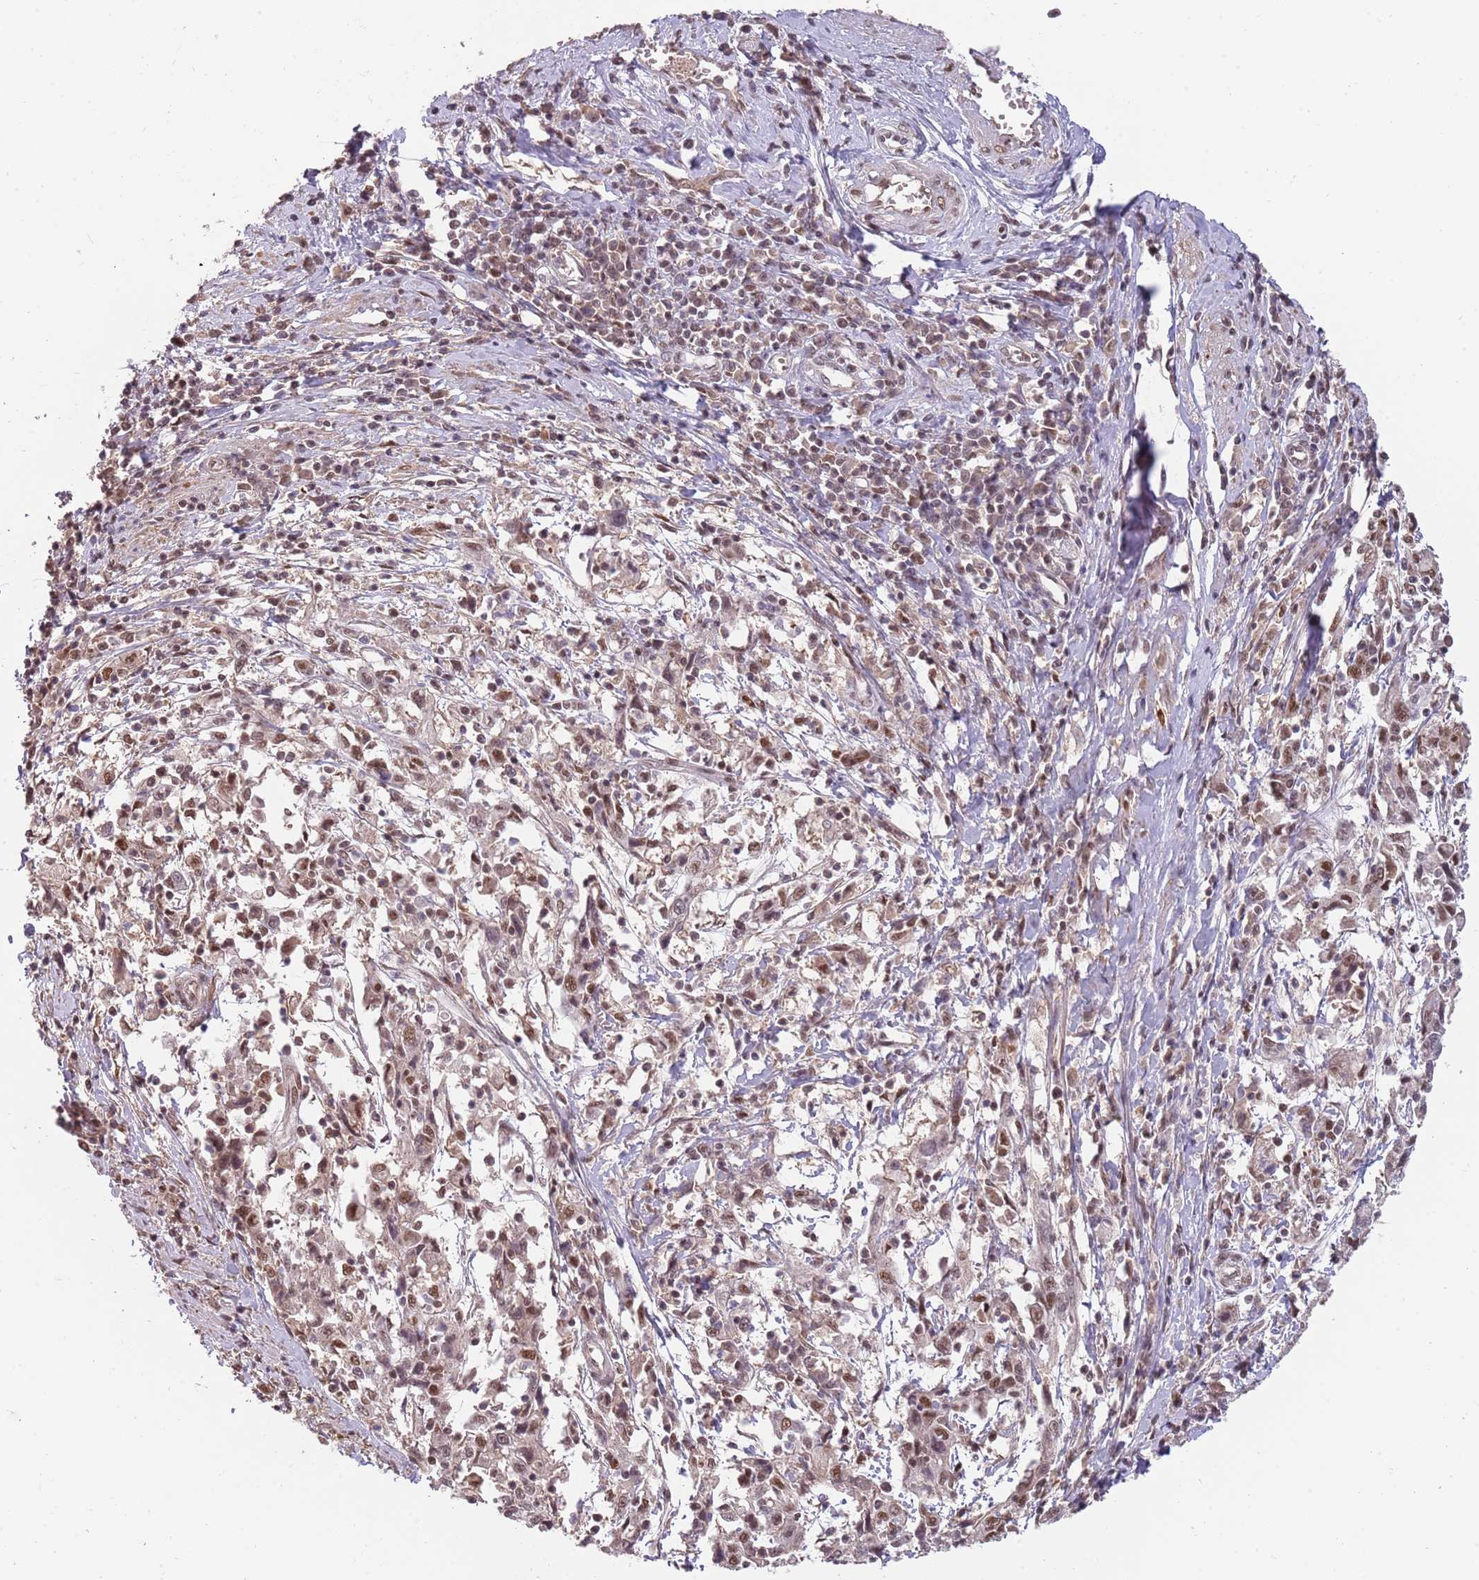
{"staining": {"intensity": "moderate", "quantity": ">75%", "location": "nuclear"}, "tissue": "cervical cancer", "cell_type": "Tumor cells", "image_type": "cancer", "snomed": [{"axis": "morphology", "description": "Squamous cell carcinoma, NOS"}, {"axis": "topography", "description": "Cervix"}], "caption": "Moderate nuclear staining is present in about >75% of tumor cells in cervical cancer (squamous cell carcinoma).", "gene": "ZBTB7A", "patient": {"sex": "female", "age": 46}}